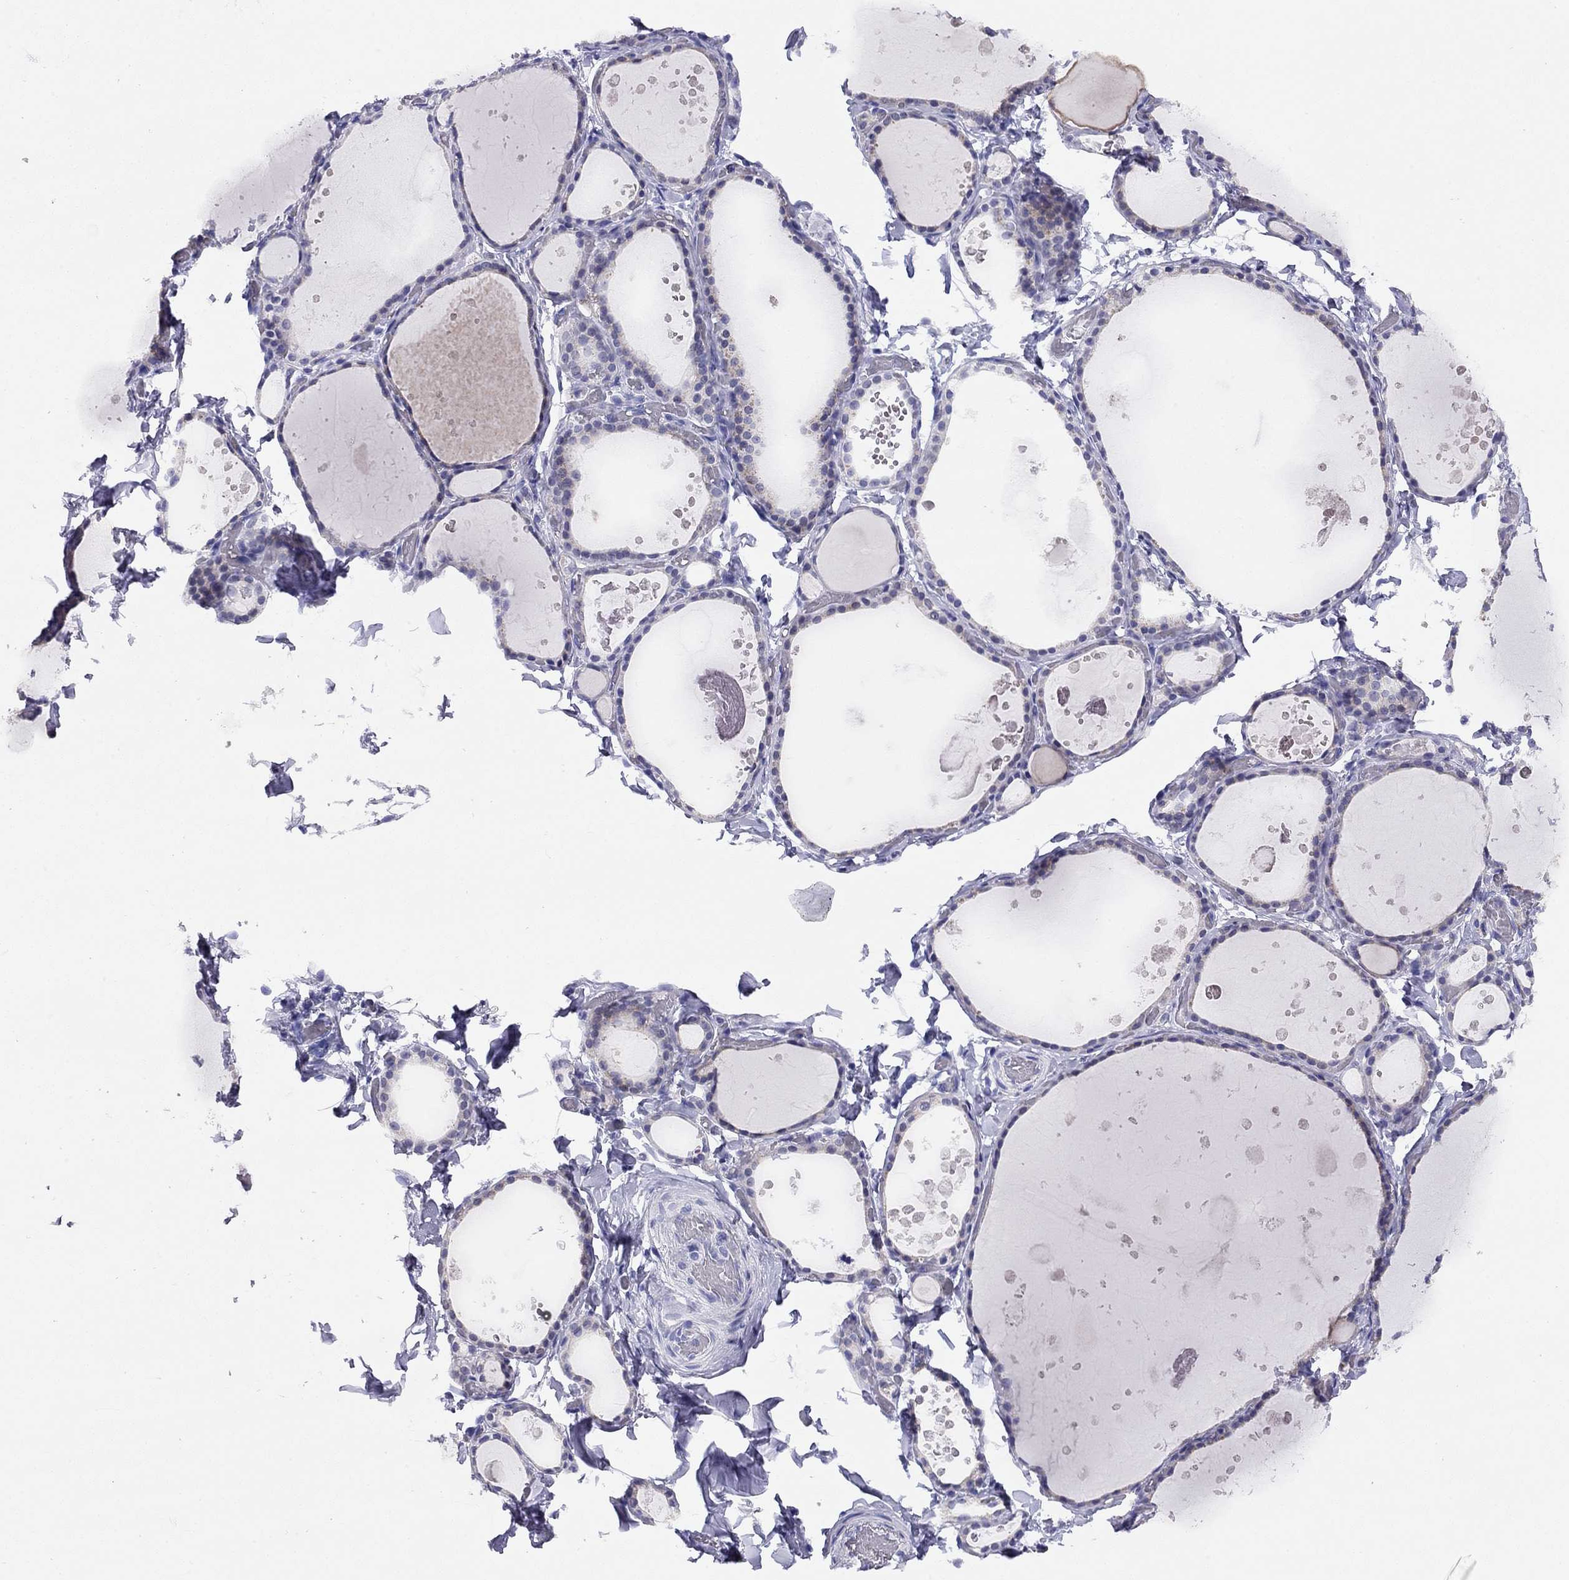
{"staining": {"intensity": "negative", "quantity": "none", "location": "none"}, "tissue": "thyroid gland", "cell_type": "Glandular cells", "image_type": "normal", "snomed": [{"axis": "morphology", "description": "Normal tissue, NOS"}, {"axis": "topography", "description": "Thyroid gland"}], "caption": "A high-resolution micrograph shows immunohistochemistry (IHC) staining of benign thyroid gland, which exhibits no significant expression in glandular cells.", "gene": "LRIT2", "patient": {"sex": "female", "age": 56}}